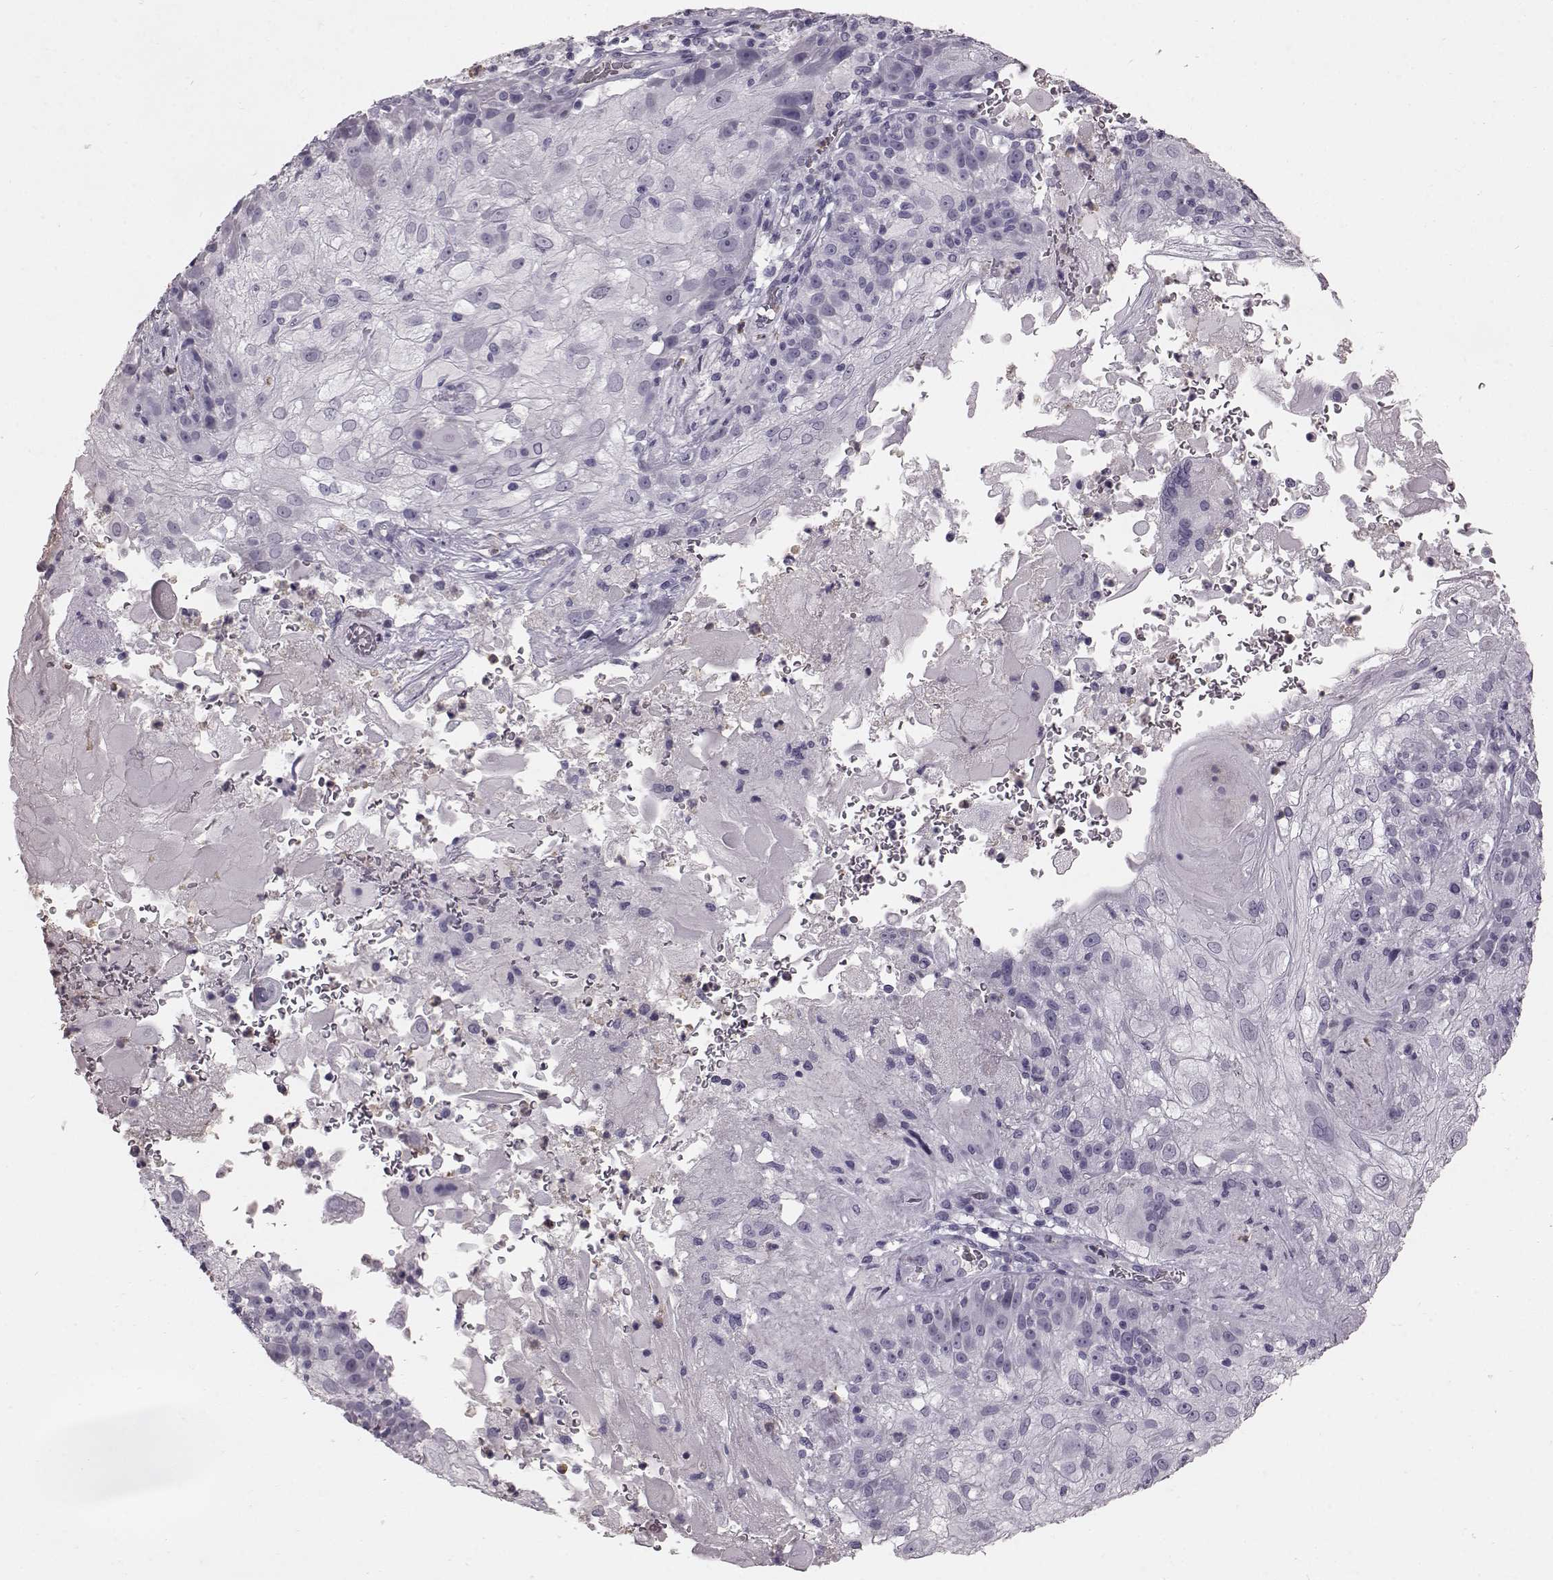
{"staining": {"intensity": "negative", "quantity": "none", "location": "none"}, "tissue": "skin cancer", "cell_type": "Tumor cells", "image_type": "cancer", "snomed": [{"axis": "morphology", "description": "Normal tissue, NOS"}, {"axis": "morphology", "description": "Squamous cell carcinoma, NOS"}, {"axis": "topography", "description": "Skin"}], "caption": "IHC photomicrograph of human skin cancer (squamous cell carcinoma) stained for a protein (brown), which demonstrates no expression in tumor cells.", "gene": "FUT4", "patient": {"sex": "female", "age": 83}}